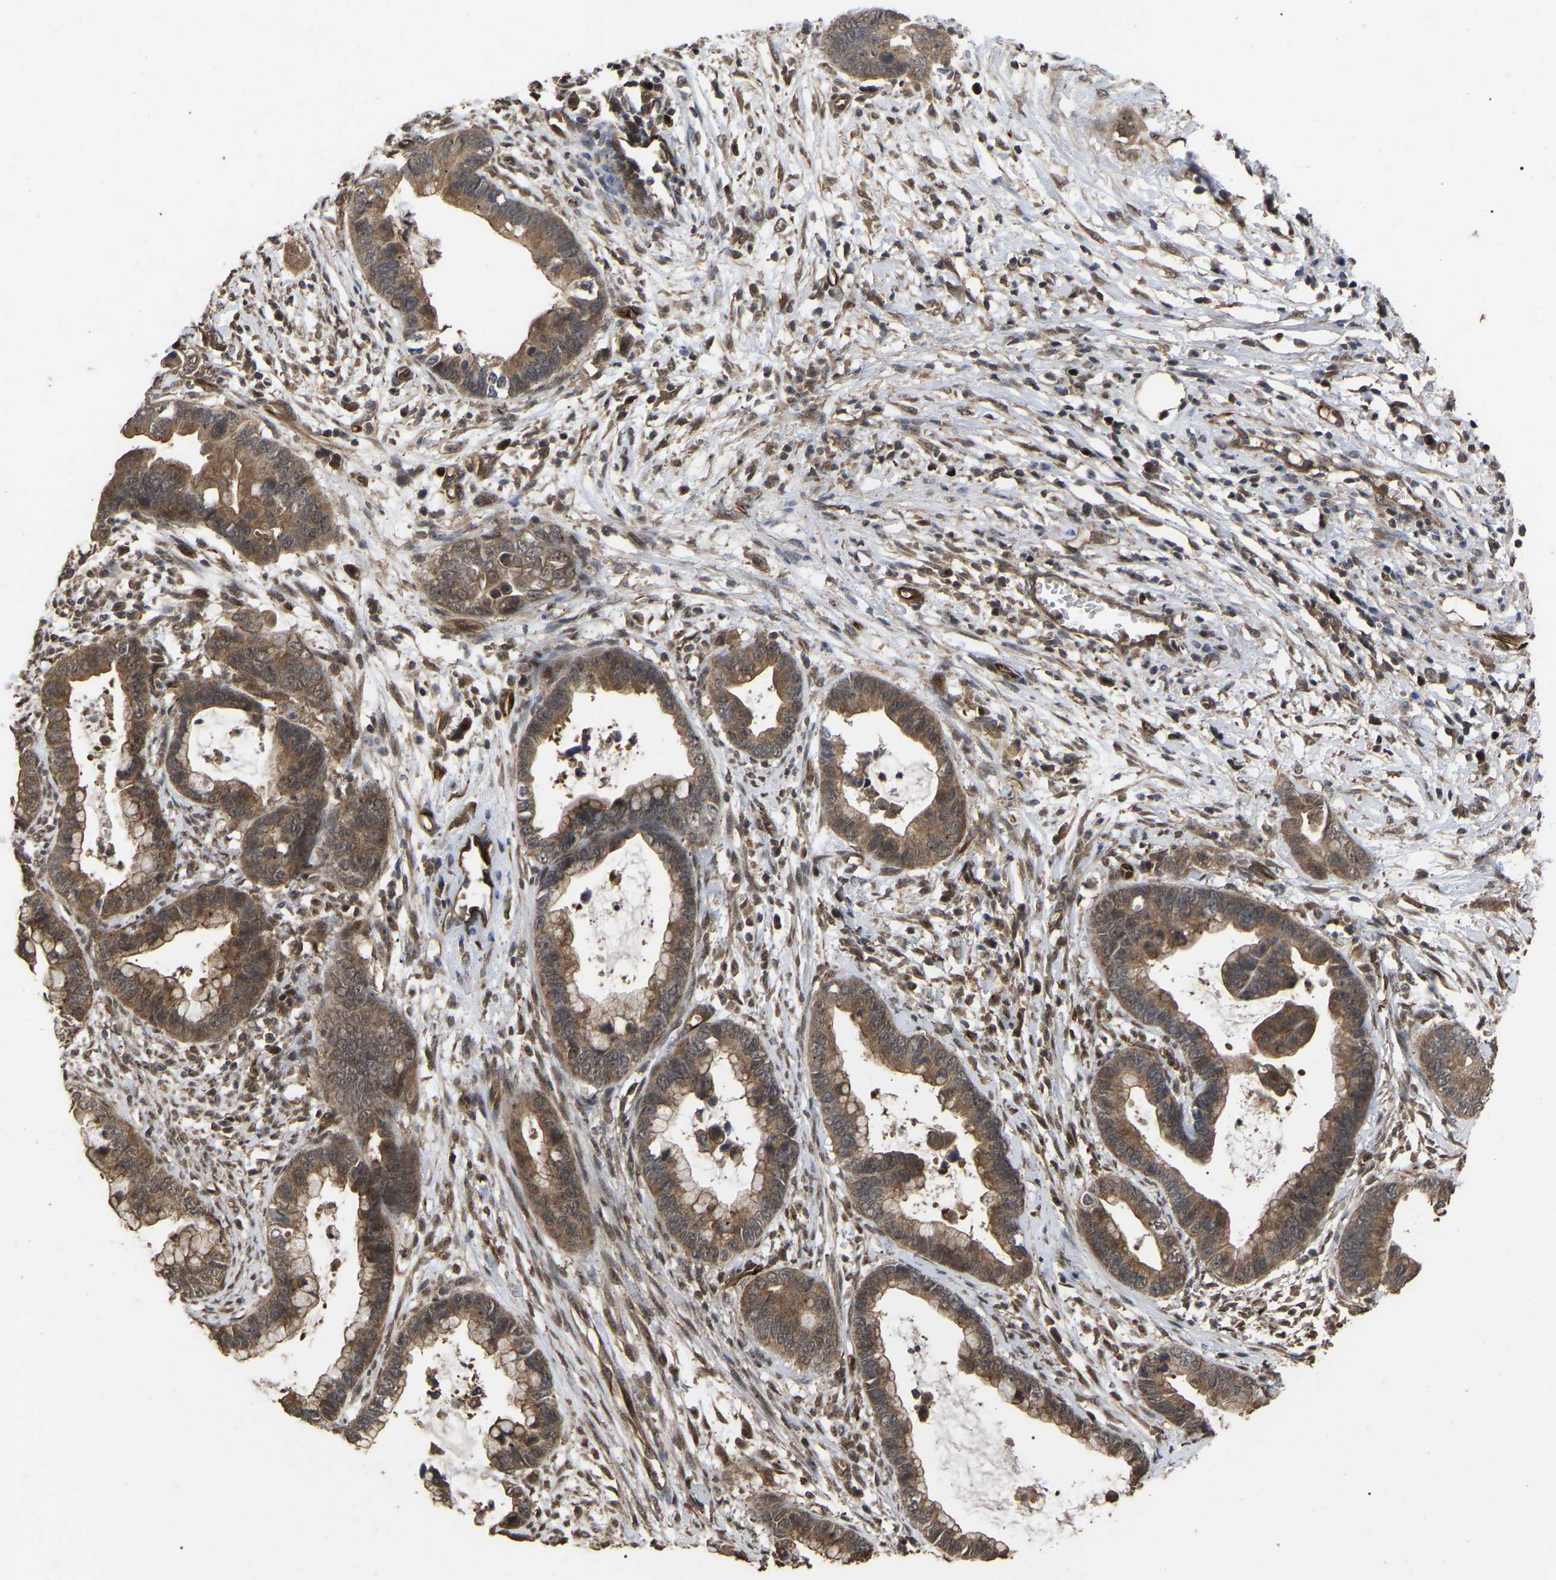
{"staining": {"intensity": "moderate", "quantity": ">75%", "location": "cytoplasmic/membranous"}, "tissue": "cervical cancer", "cell_type": "Tumor cells", "image_type": "cancer", "snomed": [{"axis": "morphology", "description": "Adenocarcinoma, NOS"}, {"axis": "topography", "description": "Cervix"}], "caption": "There is medium levels of moderate cytoplasmic/membranous staining in tumor cells of cervical cancer (adenocarcinoma), as demonstrated by immunohistochemical staining (brown color).", "gene": "FAM161B", "patient": {"sex": "female", "age": 44}}